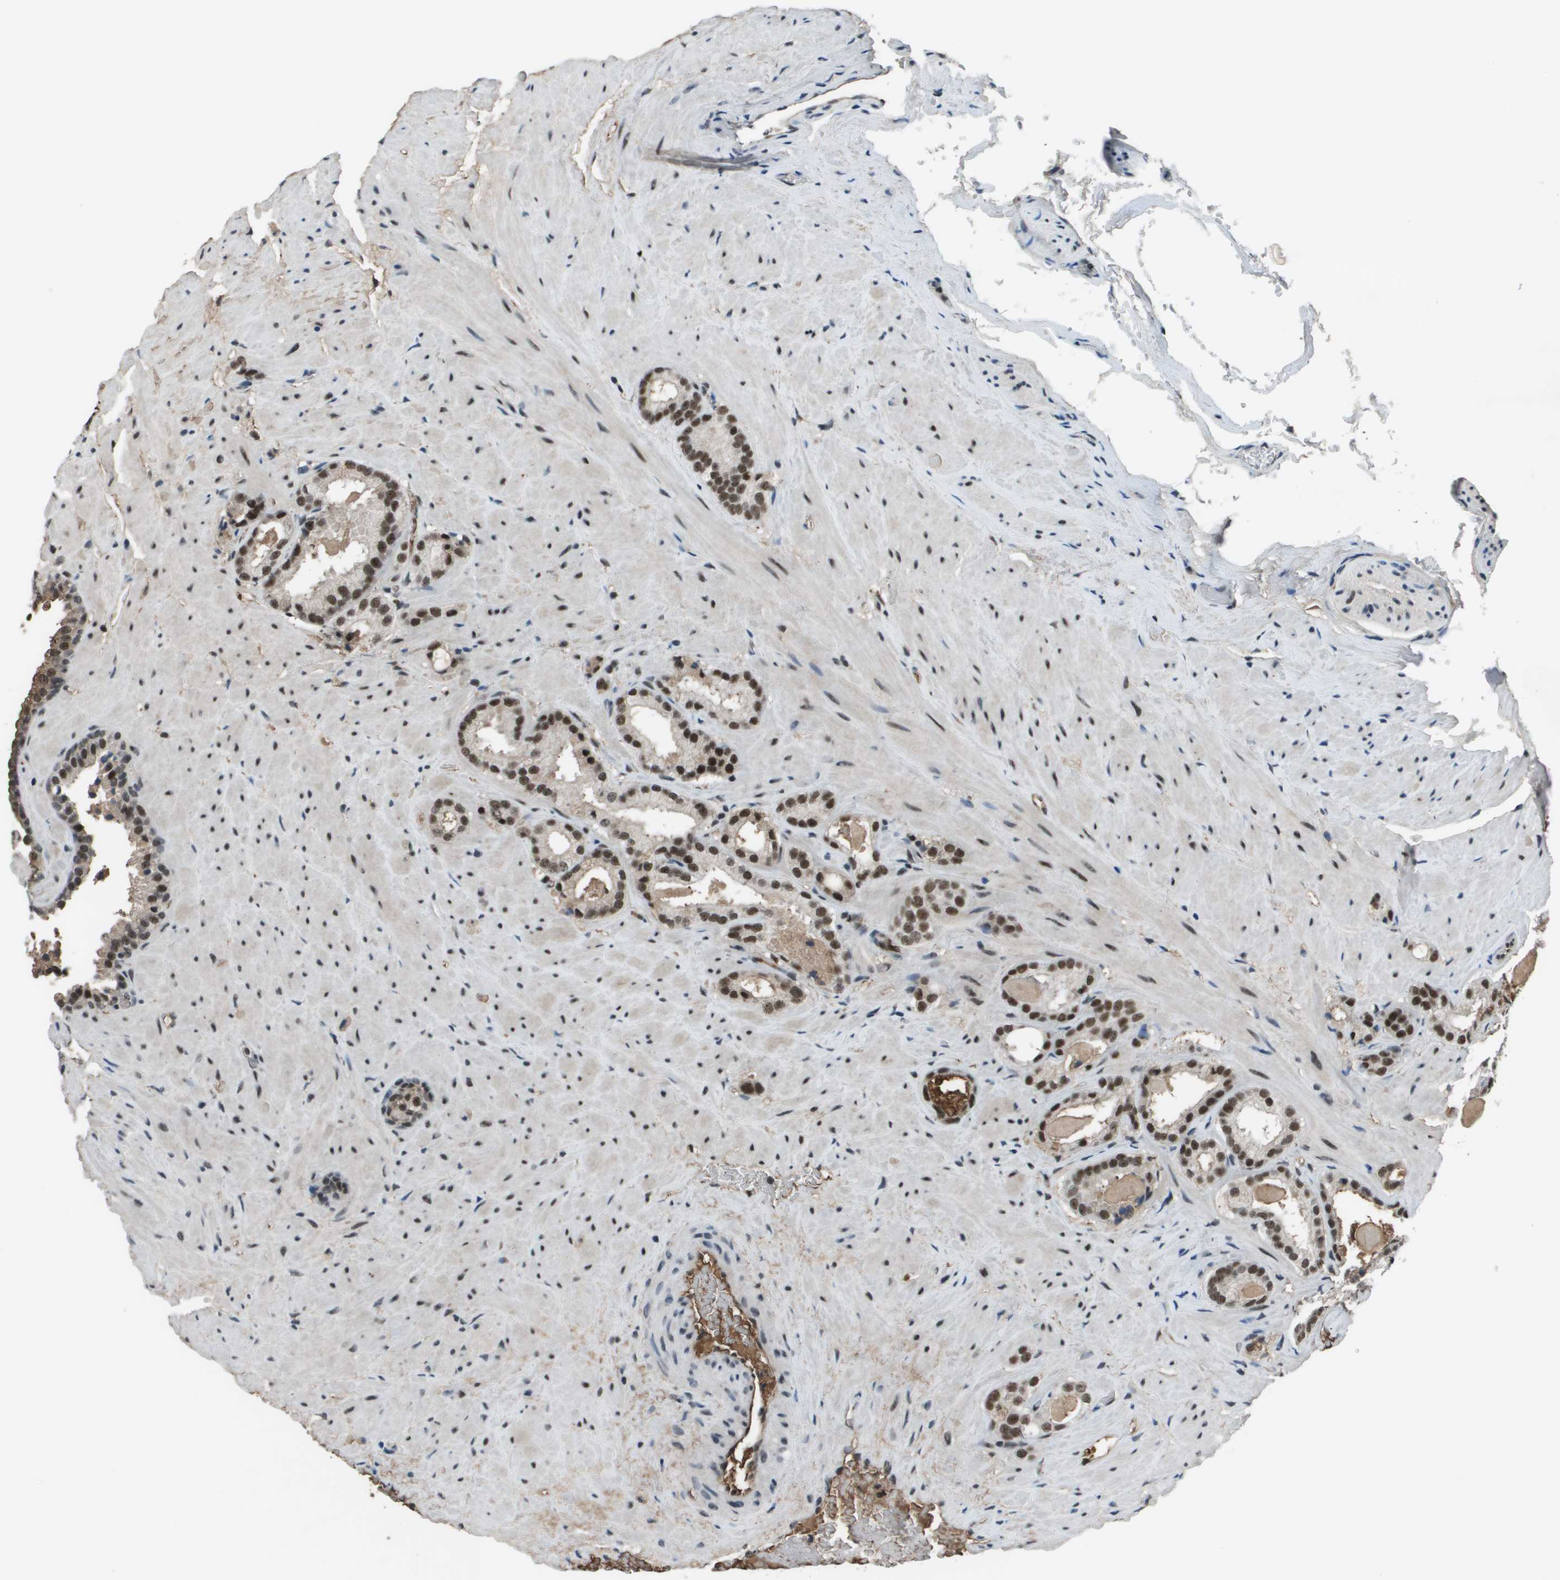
{"staining": {"intensity": "strong", "quantity": ">75%", "location": "nuclear"}, "tissue": "prostate cancer", "cell_type": "Tumor cells", "image_type": "cancer", "snomed": [{"axis": "morphology", "description": "Adenocarcinoma, High grade"}, {"axis": "topography", "description": "Prostate"}], "caption": "A photomicrograph showing strong nuclear staining in approximately >75% of tumor cells in prostate adenocarcinoma (high-grade), as visualized by brown immunohistochemical staining.", "gene": "THRAP3", "patient": {"sex": "male", "age": 64}}